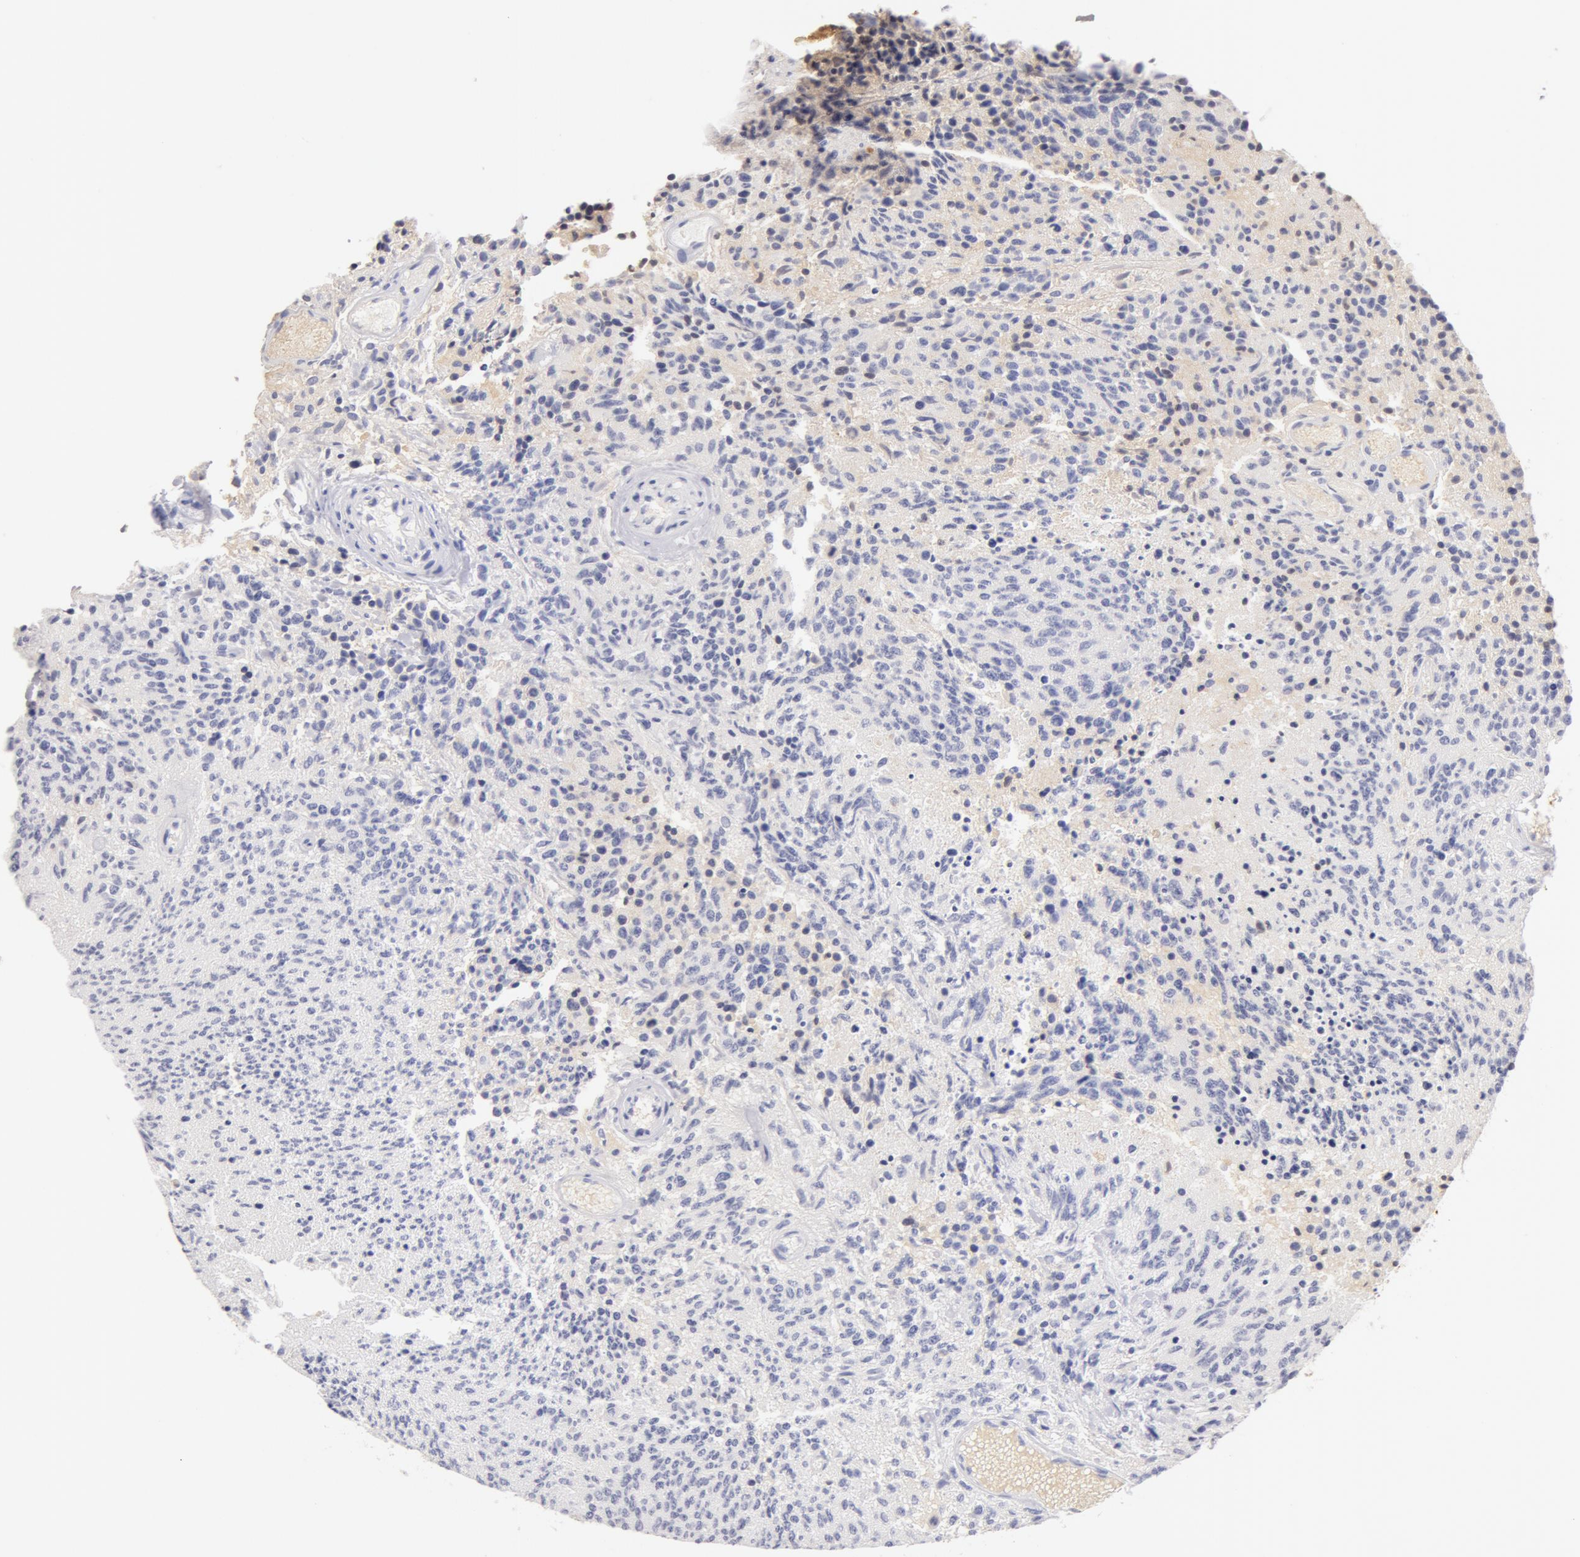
{"staining": {"intensity": "negative", "quantity": "none", "location": "none"}, "tissue": "glioma", "cell_type": "Tumor cells", "image_type": "cancer", "snomed": [{"axis": "morphology", "description": "Glioma, malignant, High grade"}, {"axis": "topography", "description": "Brain"}], "caption": "Glioma was stained to show a protein in brown. There is no significant expression in tumor cells. The staining was performed using DAB (3,3'-diaminobenzidine) to visualize the protein expression in brown, while the nuclei were stained in blue with hematoxylin (Magnification: 20x).", "gene": "GC", "patient": {"sex": "male", "age": 36}}